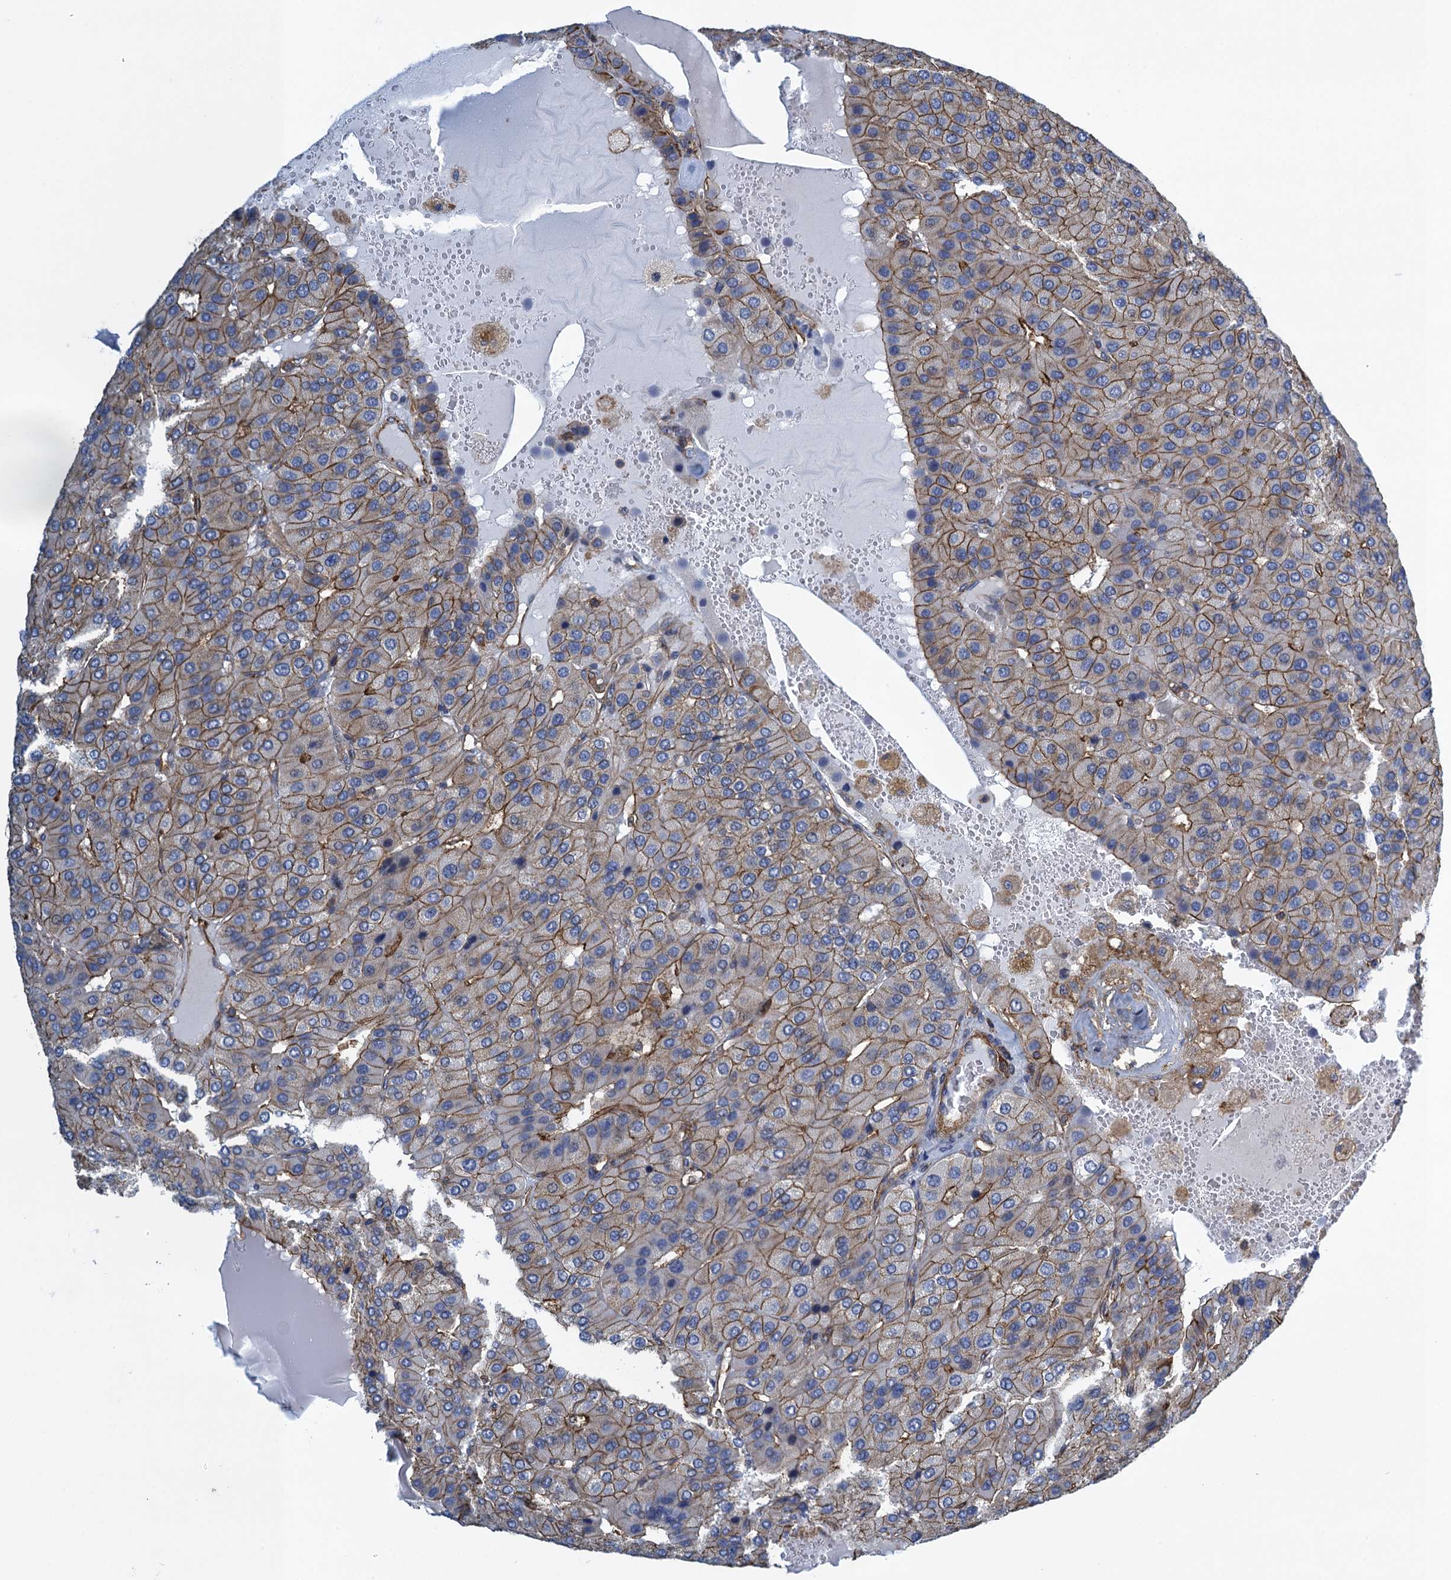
{"staining": {"intensity": "moderate", "quantity": ">75%", "location": "cytoplasmic/membranous"}, "tissue": "parathyroid gland", "cell_type": "Glandular cells", "image_type": "normal", "snomed": [{"axis": "morphology", "description": "Normal tissue, NOS"}, {"axis": "morphology", "description": "Adenoma, NOS"}, {"axis": "topography", "description": "Parathyroid gland"}], "caption": "A high-resolution micrograph shows immunohistochemistry (IHC) staining of benign parathyroid gland, which displays moderate cytoplasmic/membranous positivity in approximately >75% of glandular cells.", "gene": "PROSER2", "patient": {"sex": "female", "age": 86}}